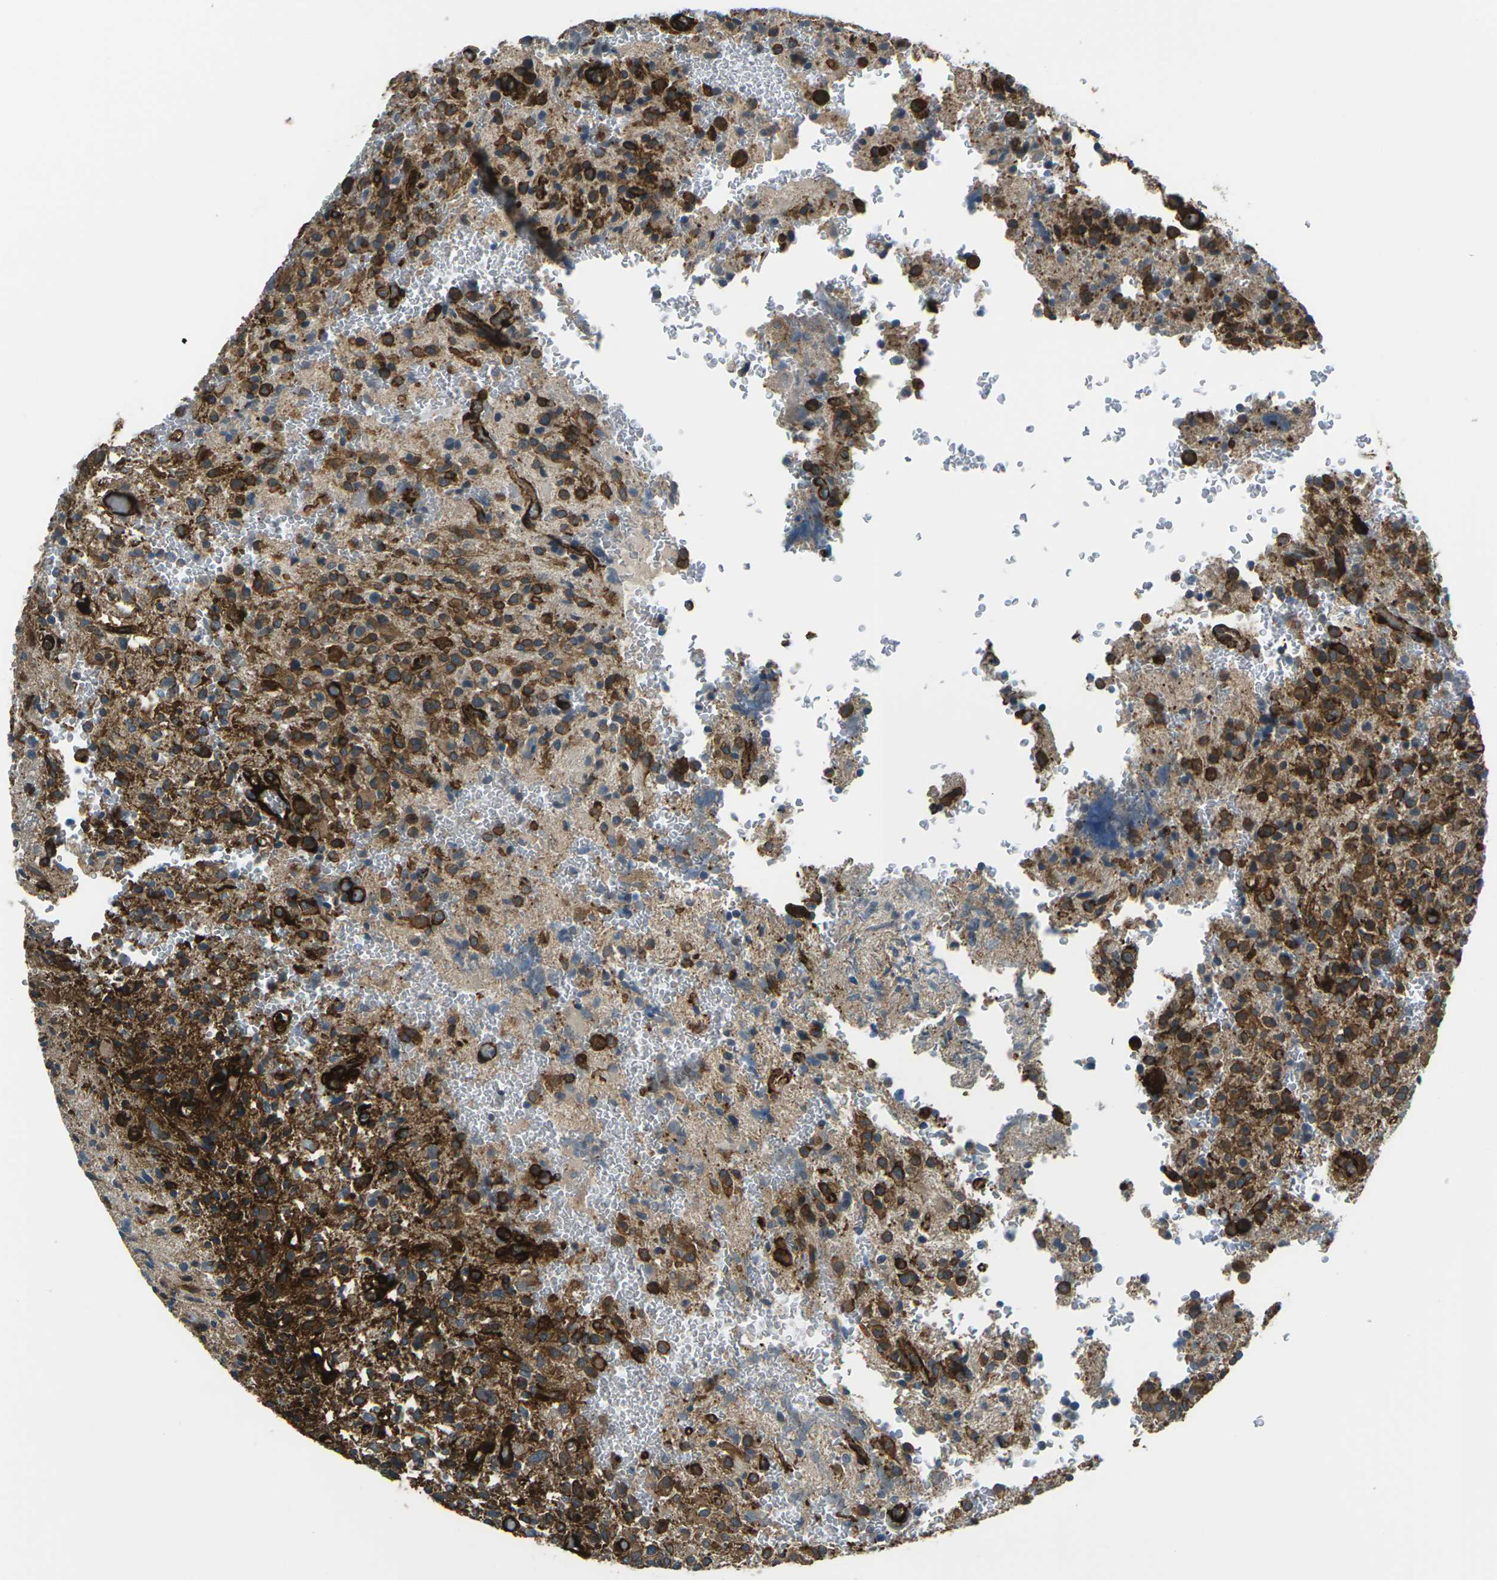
{"staining": {"intensity": "moderate", "quantity": ">75%", "location": "cytoplasmic/membranous"}, "tissue": "glioma", "cell_type": "Tumor cells", "image_type": "cancer", "snomed": [{"axis": "morphology", "description": "Glioma, malignant, High grade"}, {"axis": "topography", "description": "Brain"}], "caption": "High-magnification brightfield microscopy of glioma stained with DAB (3,3'-diaminobenzidine) (brown) and counterstained with hematoxylin (blue). tumor cells exhibit moderate cytoplasmic/membranous staining is seen in about>75% of cells. (IHC, brightfield microscopy, high magnification).", "gene": "GRAMD1C", "patient": {"sex": "male", "age": 71}}